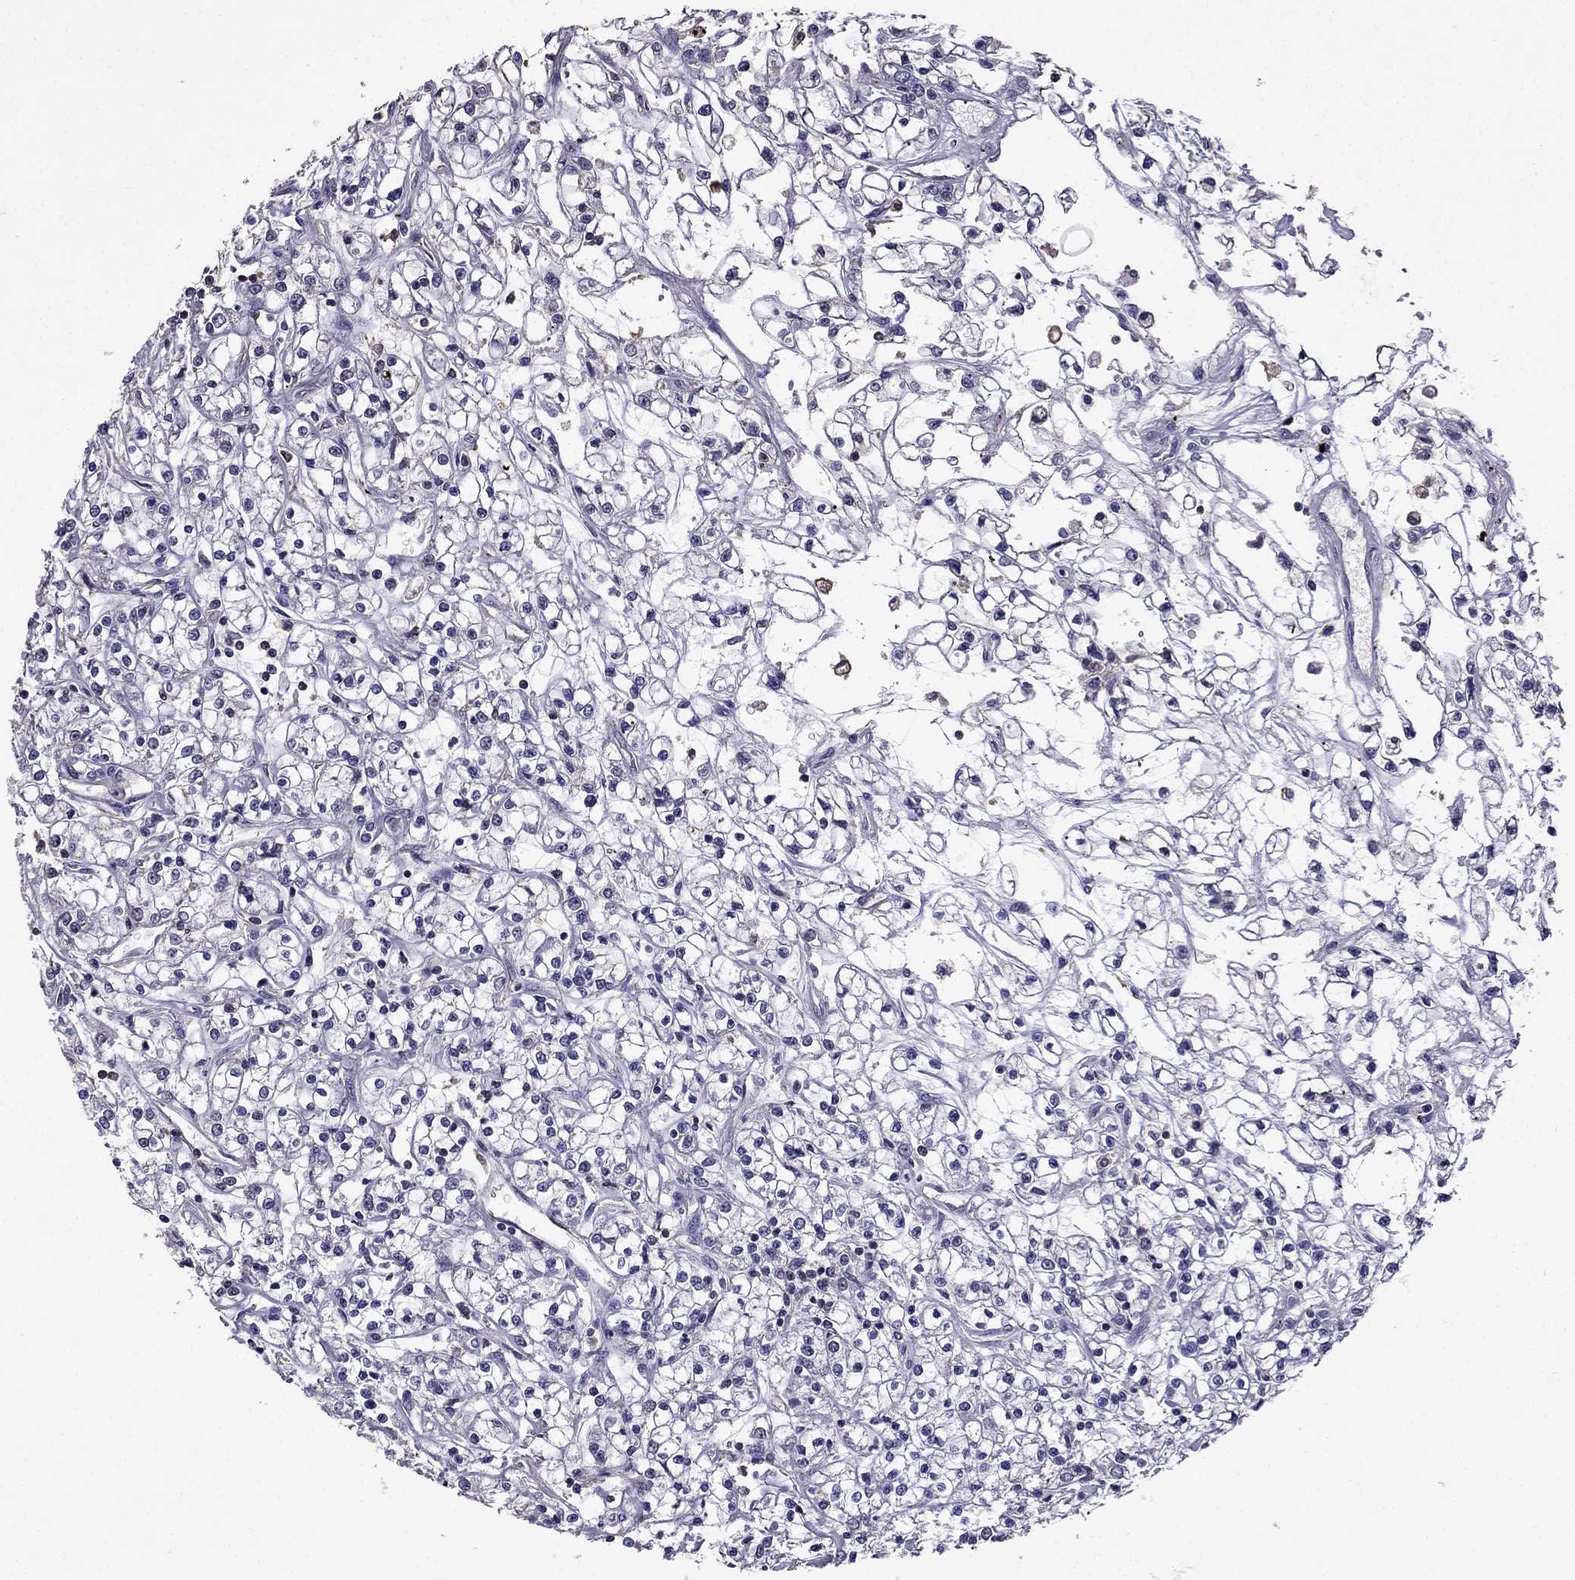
{"staining": {"intensity": "negative", "quantity": "none", "location": "none"}, "tissue": "renal cancer", "cell_type": "Tumor cells", "image_type": "cancer", "snomed": [{"axis": "morphology", "description": "Adenocarcinoma, NOS"}, {"axis": "topography", "description": "Kidney"}], "caption": "The immunohistochemistry histopathology image has no significant staining in tumor cells of adenocarcinoma (renal) tissue.", "gene": "NKX3-1", "patient": {"sex": "female", "age": 59}}